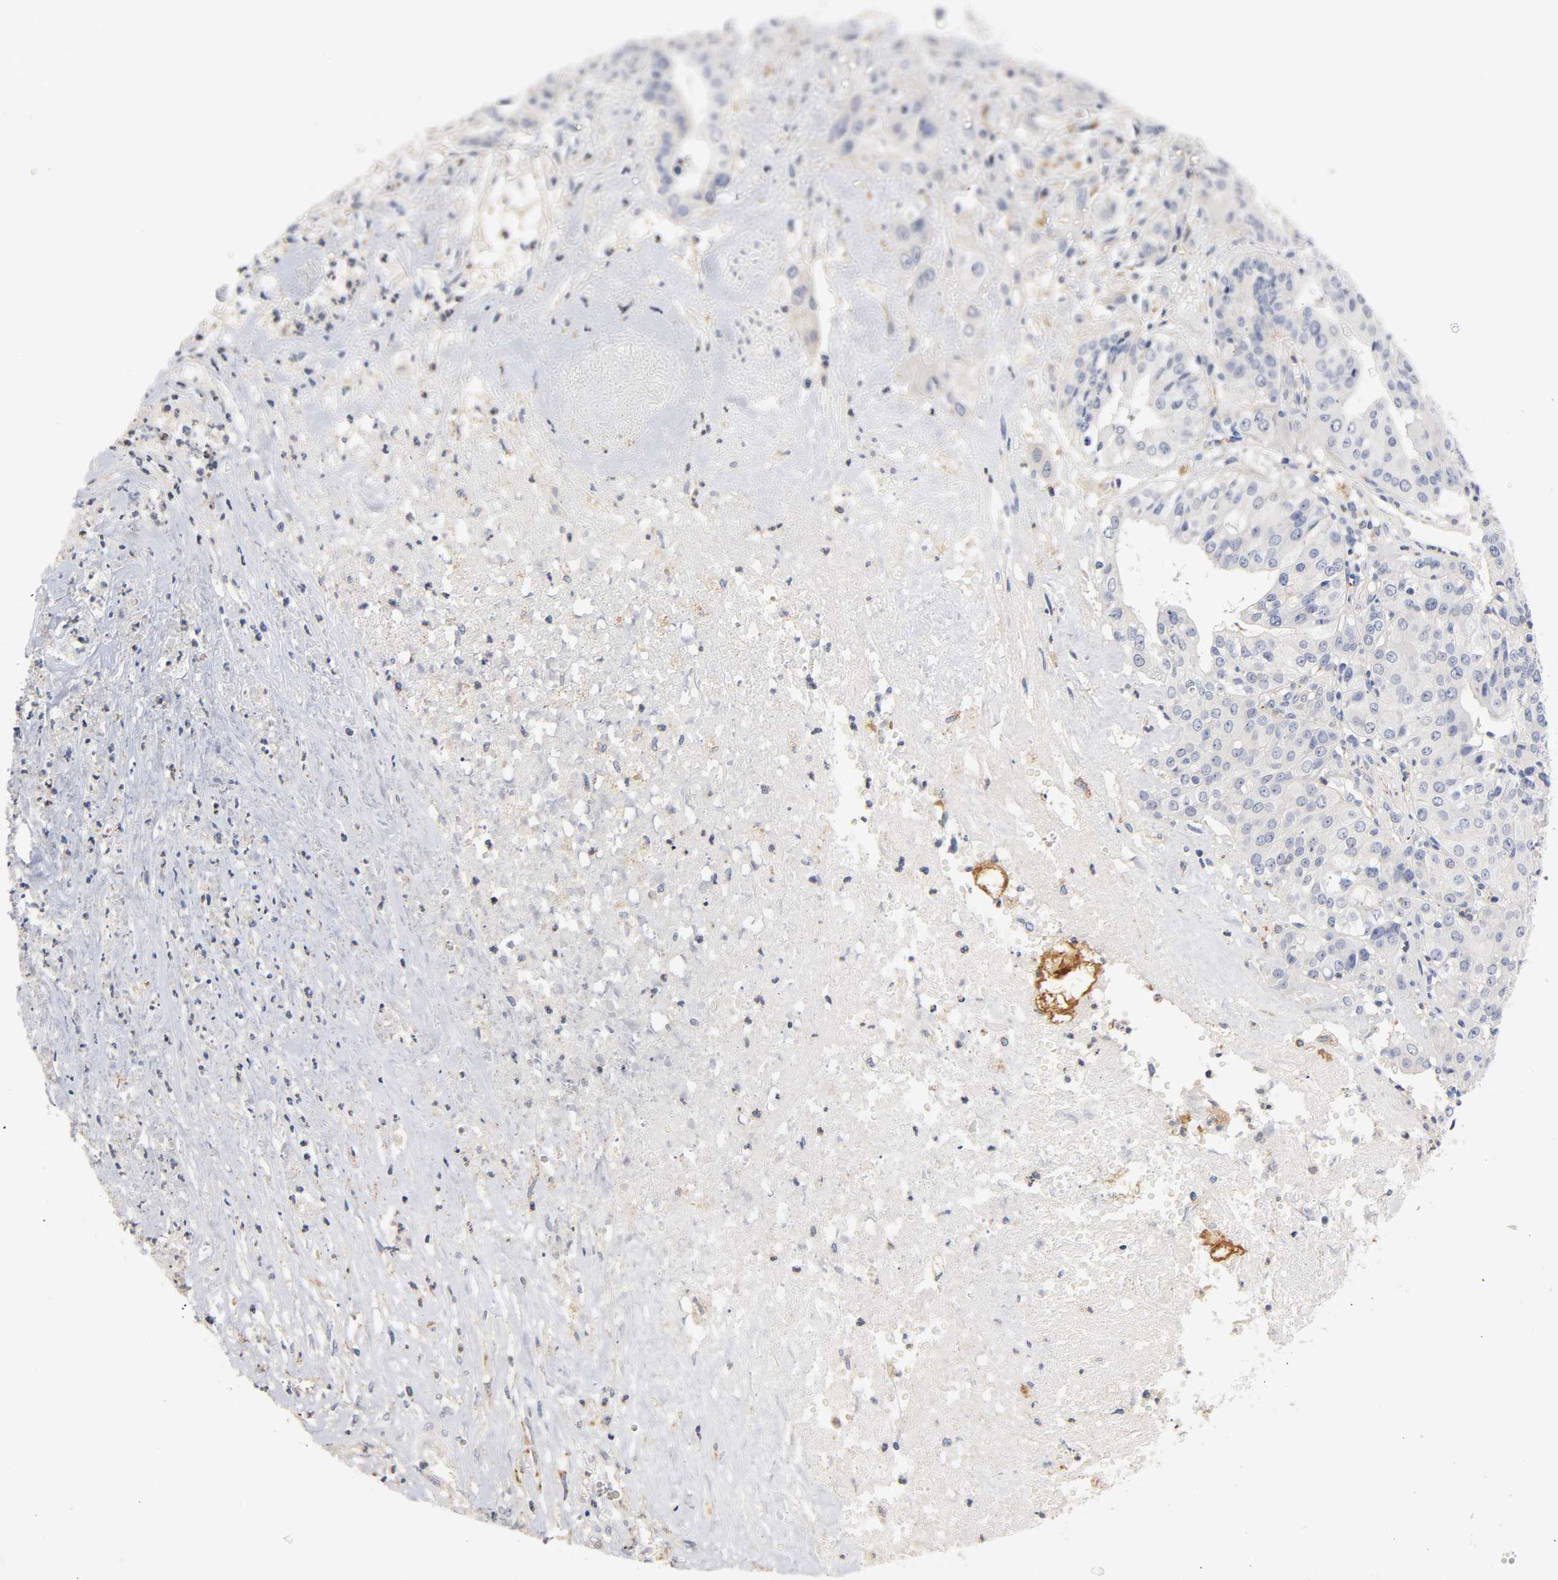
{"staining": {"intensity": "negative", "quantity": "none", "location": "none"}, "tissue": "liver cancer", "cell_type": "Tumor cells", "image_type": "cancer", "snomed": [{"axis": "morphology", "description": "Cholangiocarcinoma"}, {"axis": "topography", "description": "Liver"}], "caption": "Liver cancer was stained to show a protein in brown. There is no significant positivity in tumor cells.", "gene": "SEMA5A", "patient": {"sex": "female", "age": 61}}